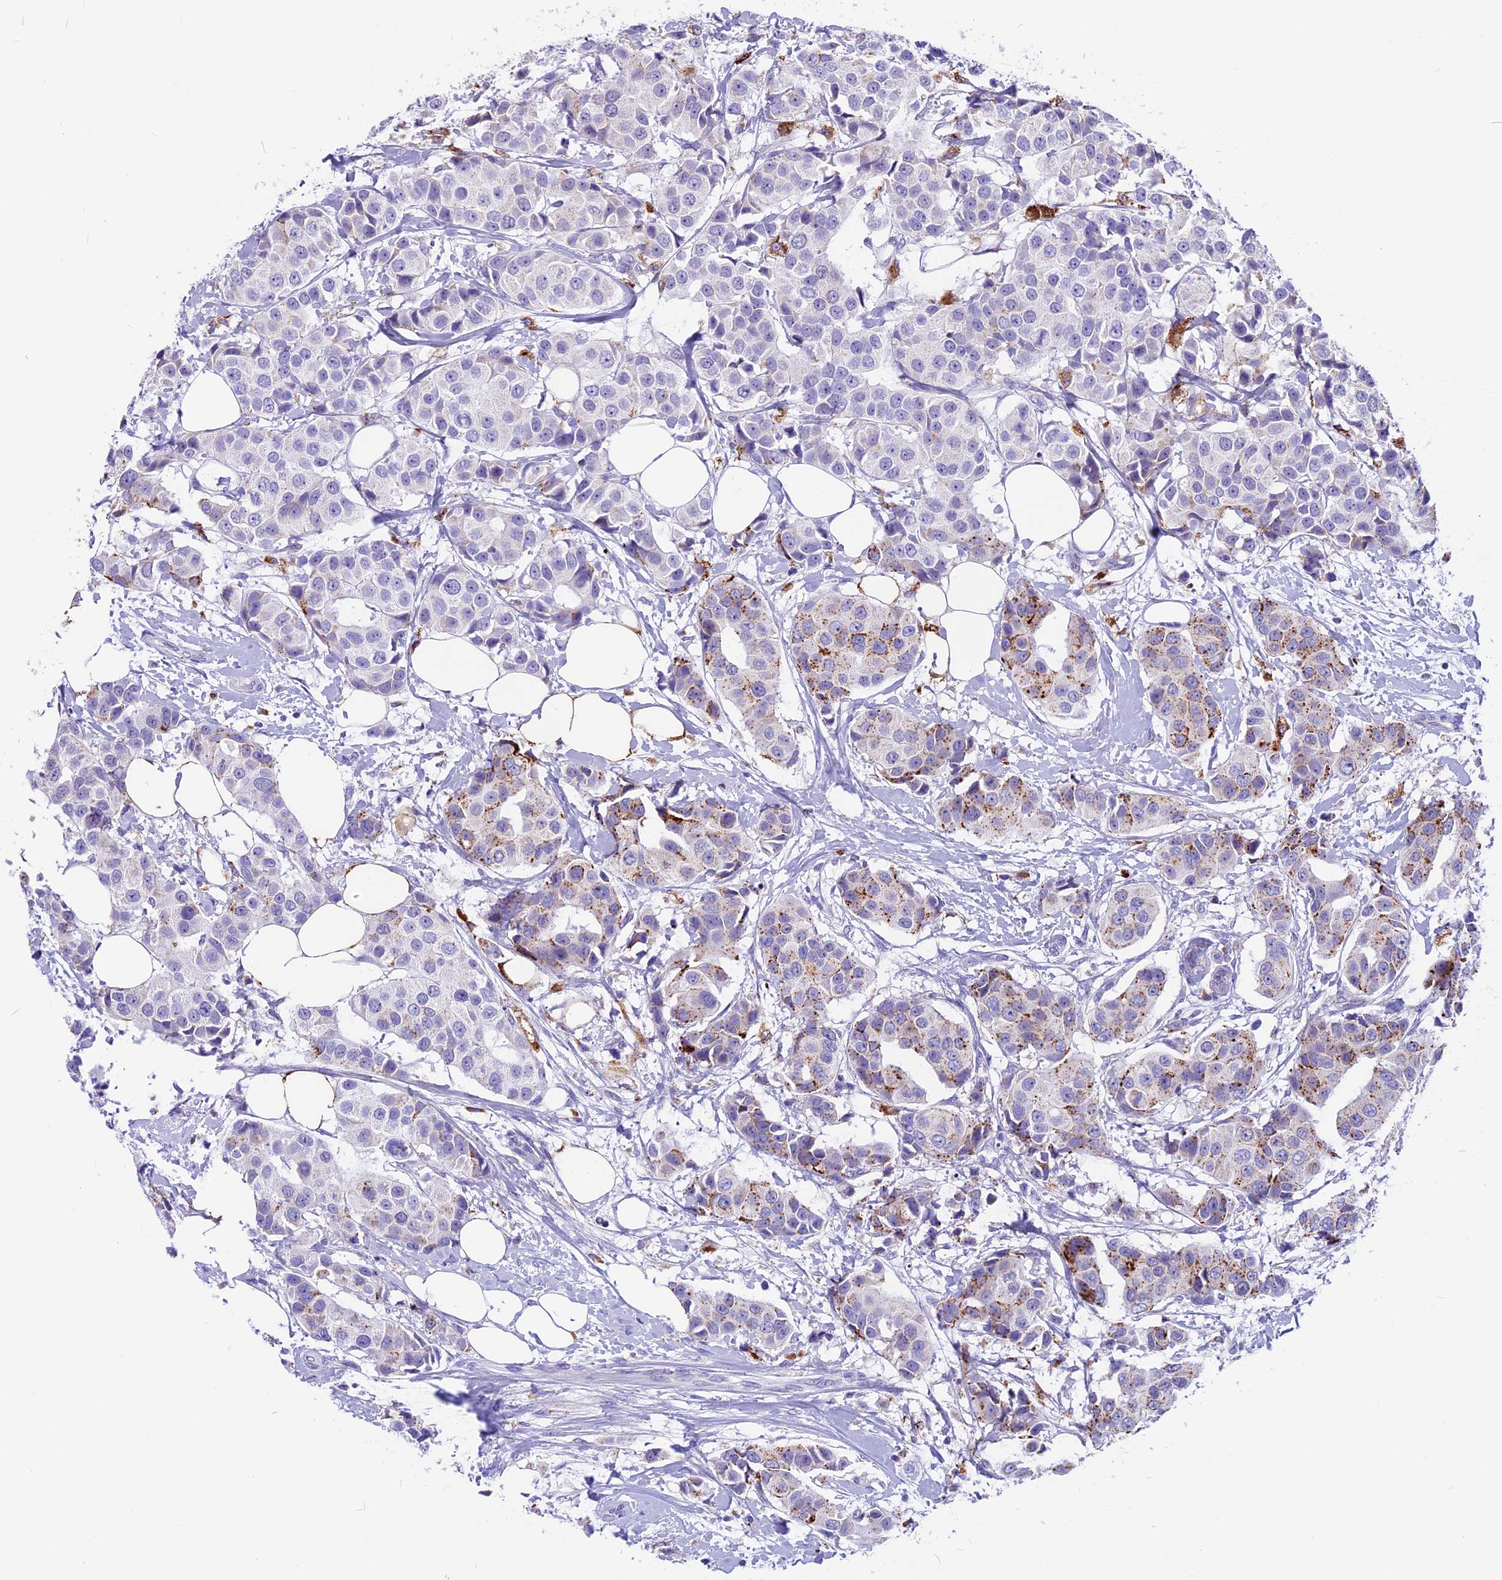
{"staining": {"intensity": "moderate", "quantity": "25%-75%", "location": "cytoplasmic/membranous"}, "tissue": "breast cancer", "cell_type": "Tumor cells", "image_type": "cancer", "snomed": [{"axis": "morphology", "description": "Normal tissue, NOS"}, {"axis": "morphology", "description": "Duct carcinoma"}, {"axis": "topography", "description": "Breast"}], "caption": "Human intraductal carcinoma (breast) stained with a protein marker reveals moderate staining in tumor cells.", "gene": "THRSP", "patient": {"sex": "female", "age": 39}}